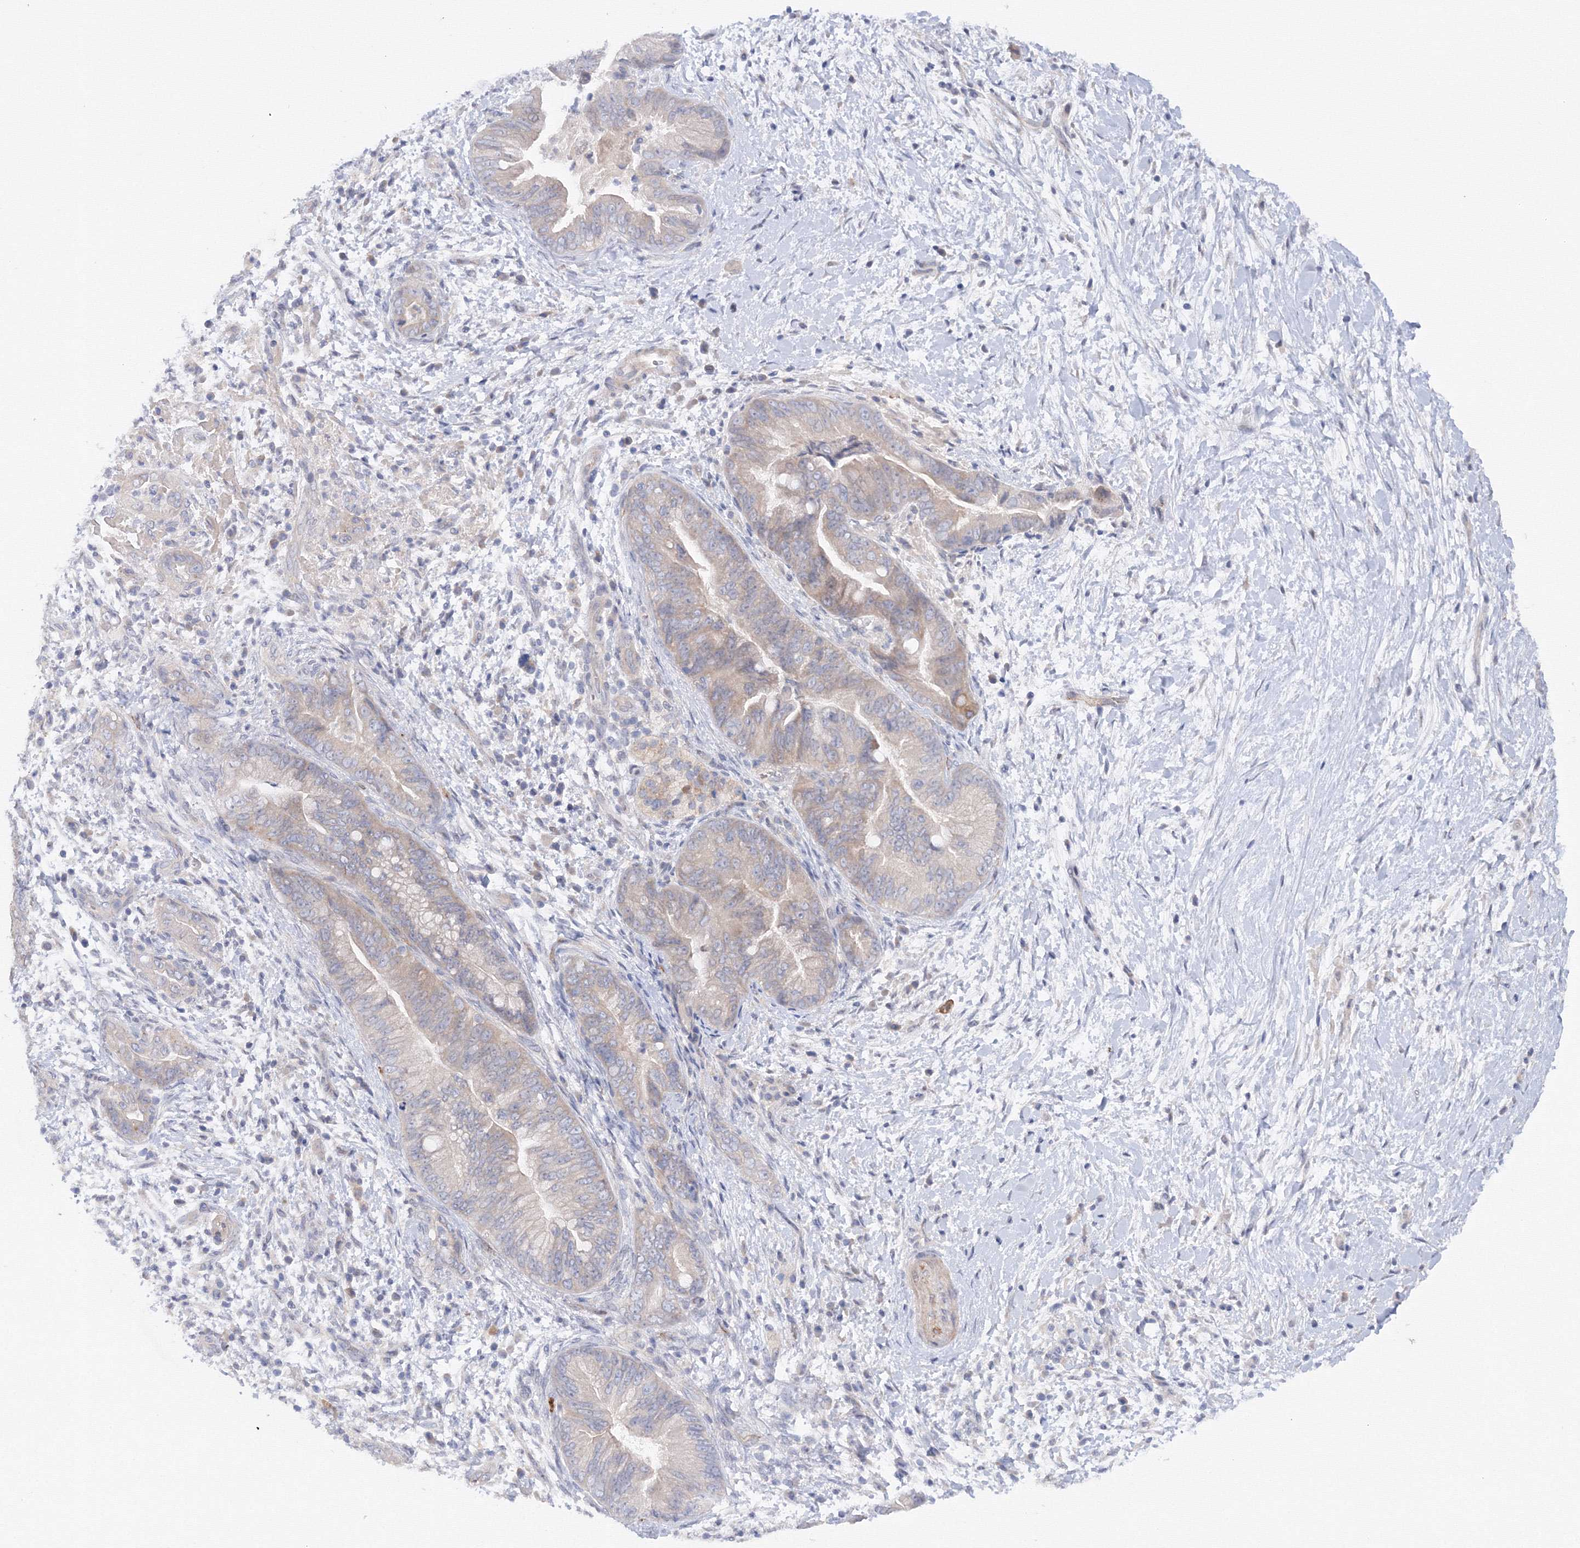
{"staining": {"intensity": "weak", "quantity": "25%-75%", "location": "cytoplasmic/membranous"}, "tissue": "pancreatic cancer", "cell_type": "Tumor cells", "image_type": "cancer", "snomed": [{"axis": "morphology", "description": "Adenocarcinoma, NOS"}, {"axis": "topography", "description": "Pancreas"}], "caption": "Immunohistochemistry (DAB (3,3'-diaminobenzidine)) staining of human pancreatic cancer displays weak cytoplasmic/membranous protein staining in about 25%-75% of tumor cells.", "gene": "DIS3L2", "patient": {"sex": "male", "age": 75}}